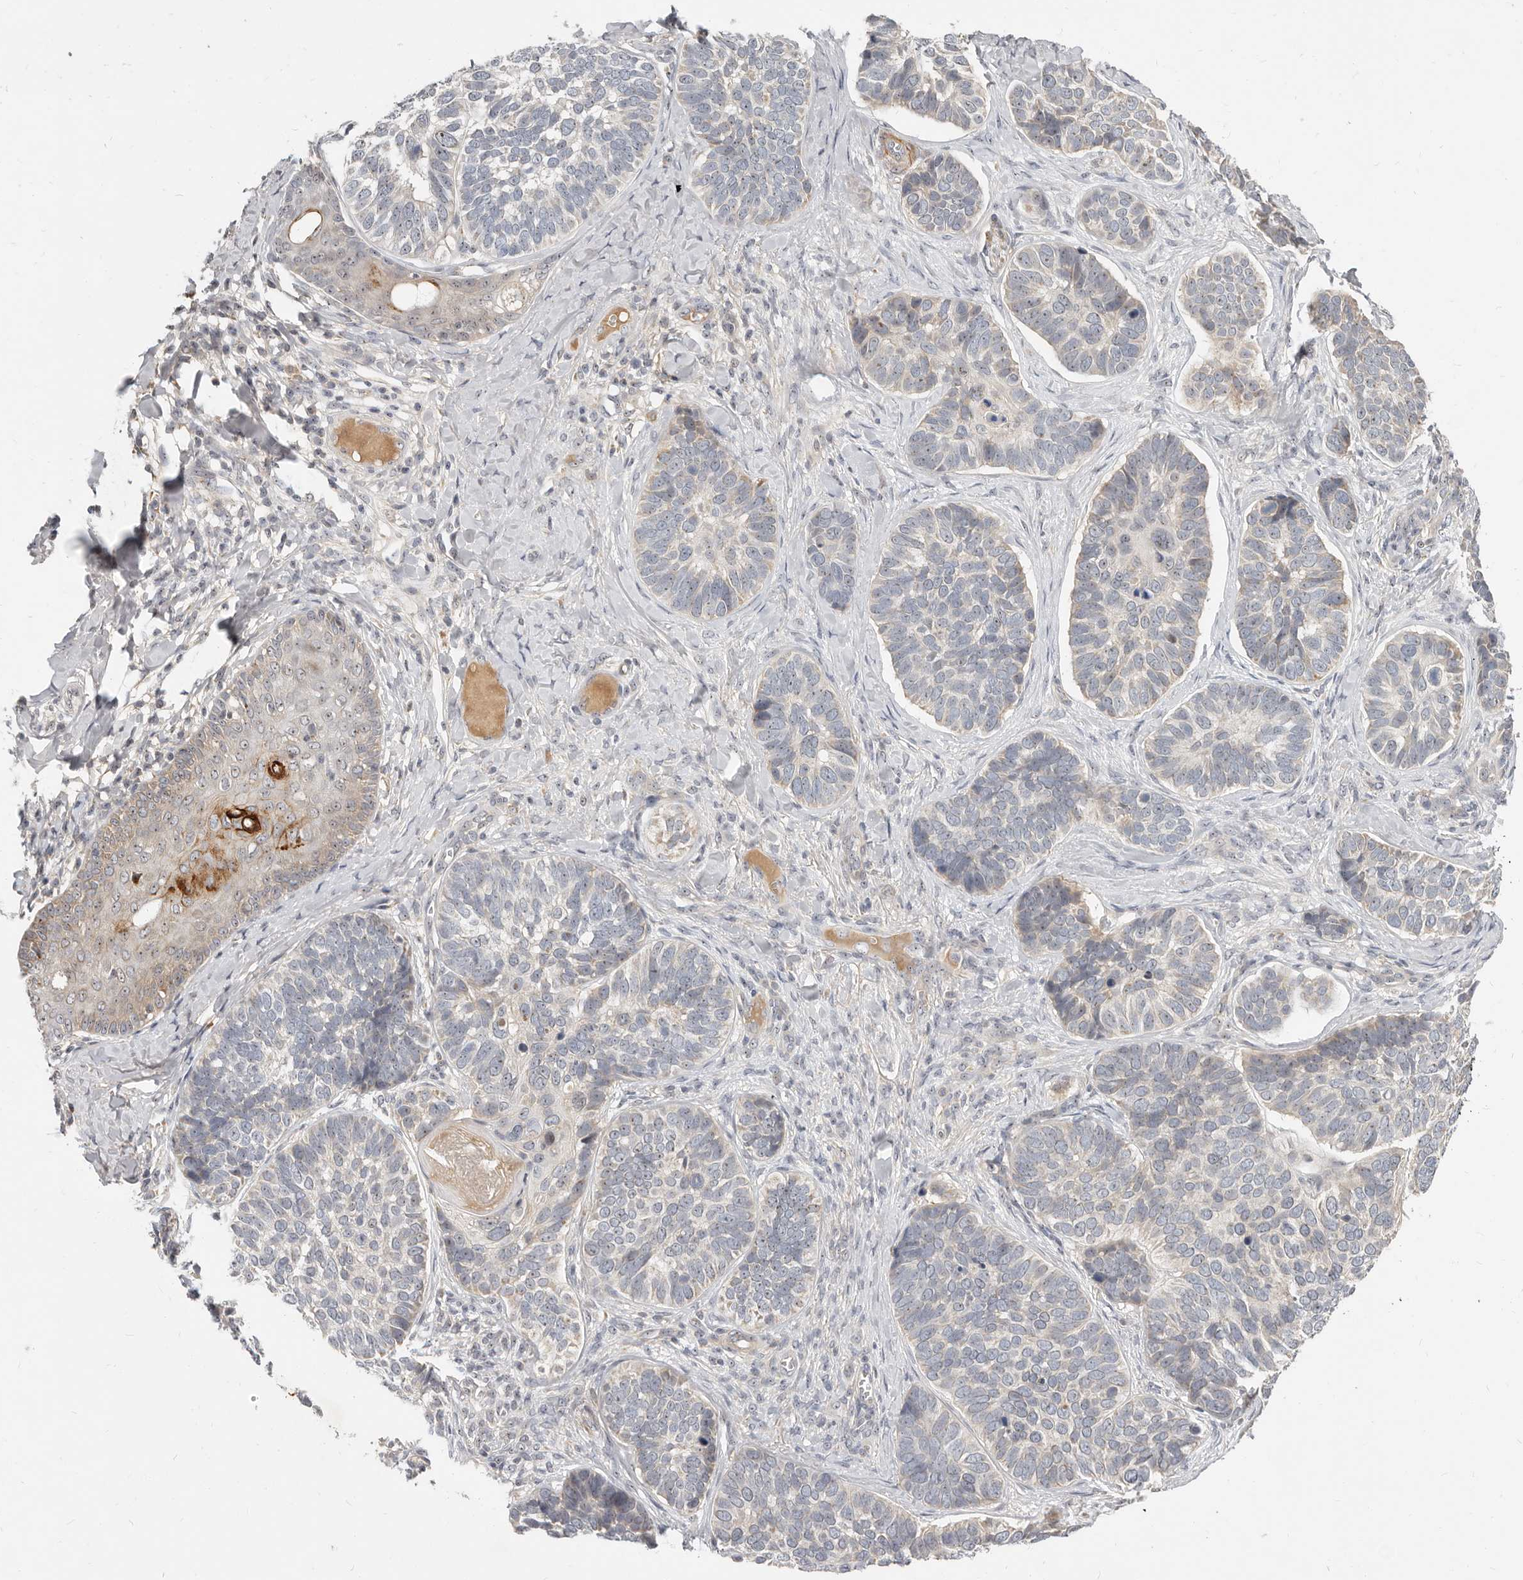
{"staining": {"intensity": "negative", "quantity": "none", "location": "none"}, "tissue": "skin cancer", "cell_type": "Tumor cells", "image_type": "cancer", "snomed": [{"axis": "morphology", "description": "Basal cell carcinoma"}, {"axis": "topography", "description": "Skin"}], "caption": "A micrograph of human skin cancer (basal cell carcinoma) is negative for staining in tumor cells.", "gene": "MICALL2", "patient": {"sex": "male", "age": 62}}